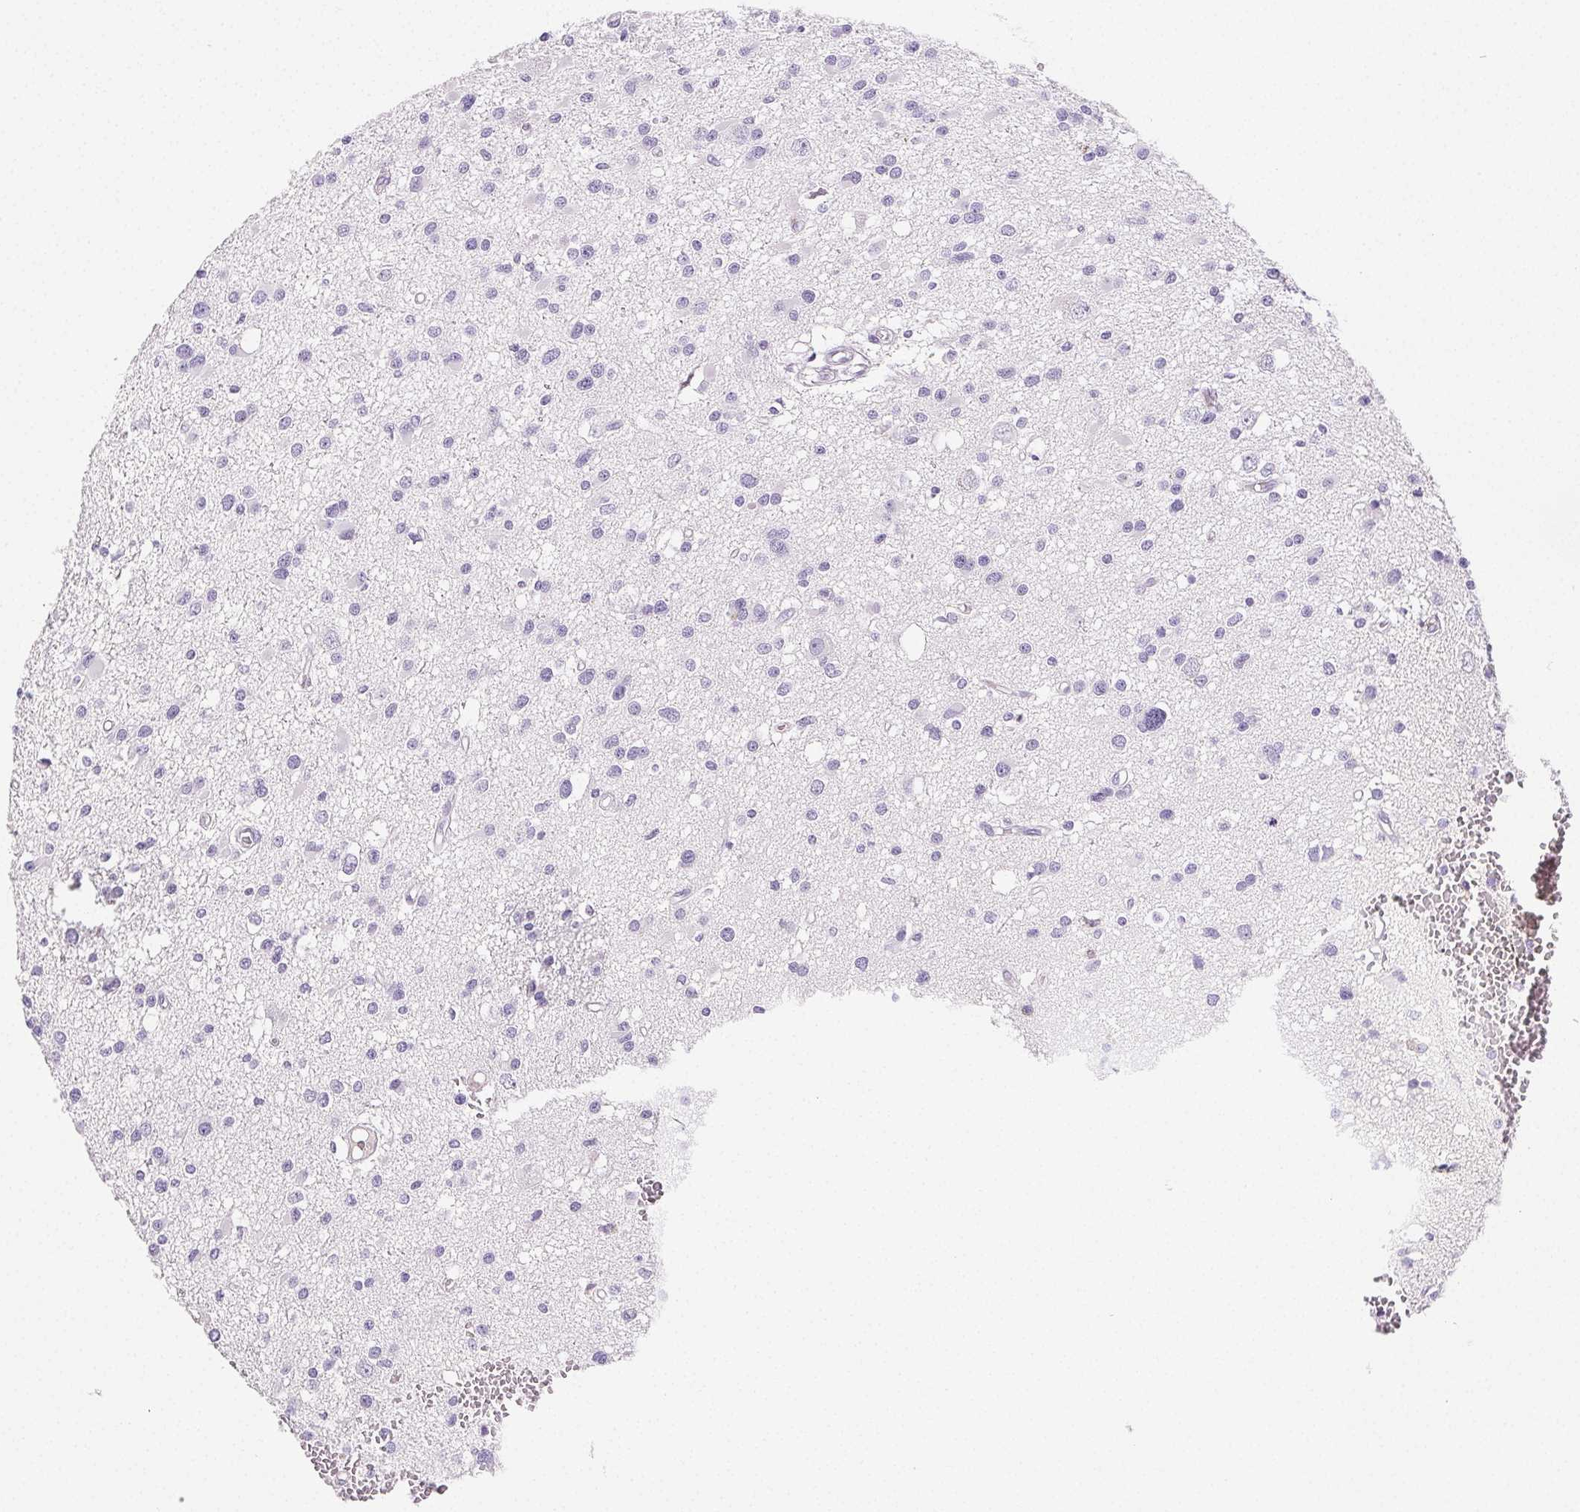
{"staining": {"intensity": "negative", "quantity": "none", "location": "none"}, "tissue": "glioma", "cell_type": "Tumor cells", "image_type": "cancer", "snomed": [{"axis": "morphology", "description": "Glioma, malignant, High grade"}, {"axis": "topography", "description": "Brain"}], "caption": "The IHC image has no significant staining in tumor cells of high-grade glioma (malignant) tissue.", "gene": "VTN", "patient": {"sex": "male", "age": 54}}